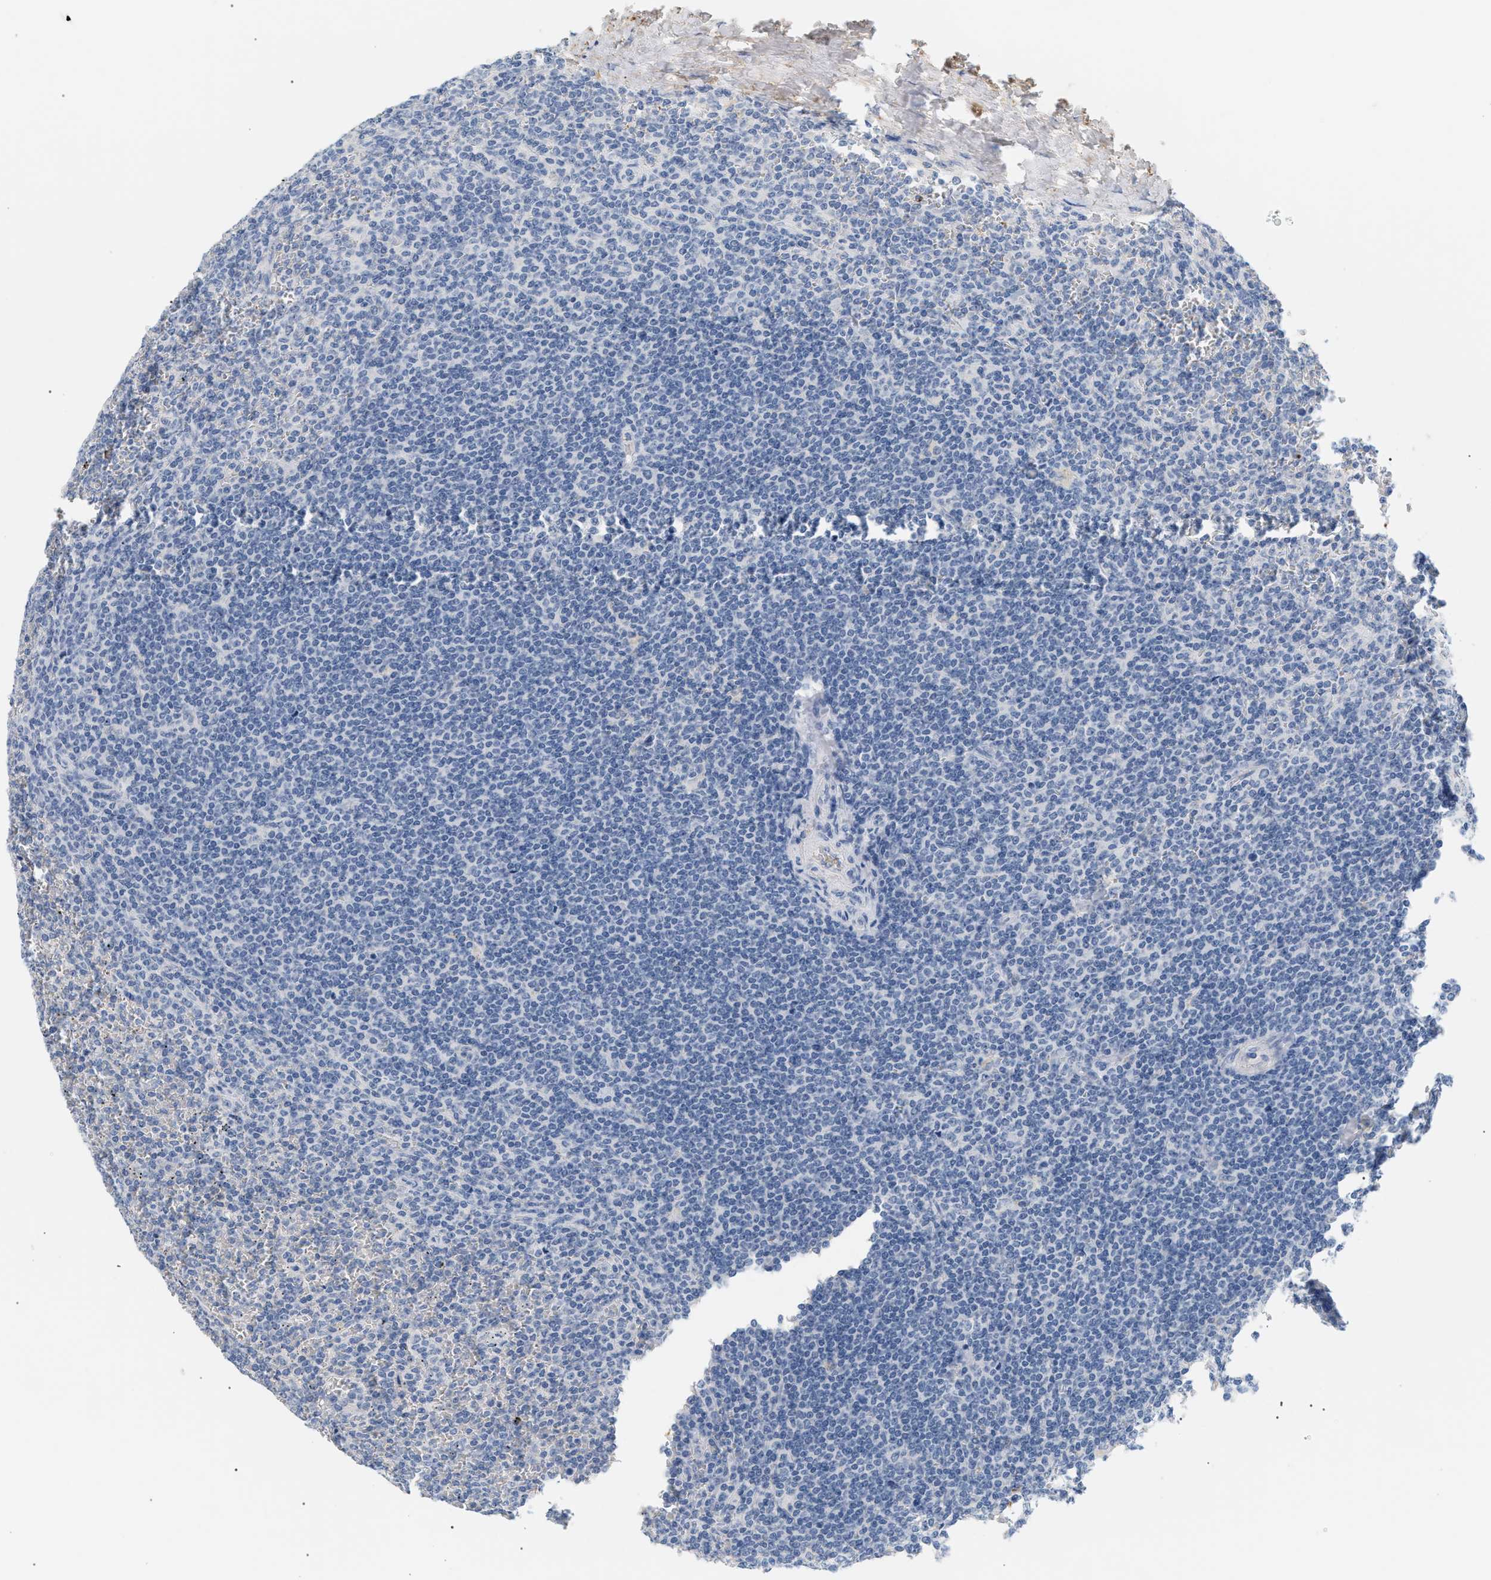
{"staining": {"intensity": "negative", "quantity": "none", "location": "none"}, "tissue": "lymphoma", "cell_type": "Tumor cells", "image_type": "cancer", "snomed": [{"axis": "morphology", "description": "Malignant lymphoma, non-Hodgkin's type, Low grade"}, {"axis": "topography", "description": "Spleen"}], "caption": "This is an immunohistochemistry (IHC) image of human malignant lymphoma, non-Hodgkin's type (low-grade). There is no positivity in tumor cells.", "gene": "CFH", "patient": {"sex": "female", "age": 19}}